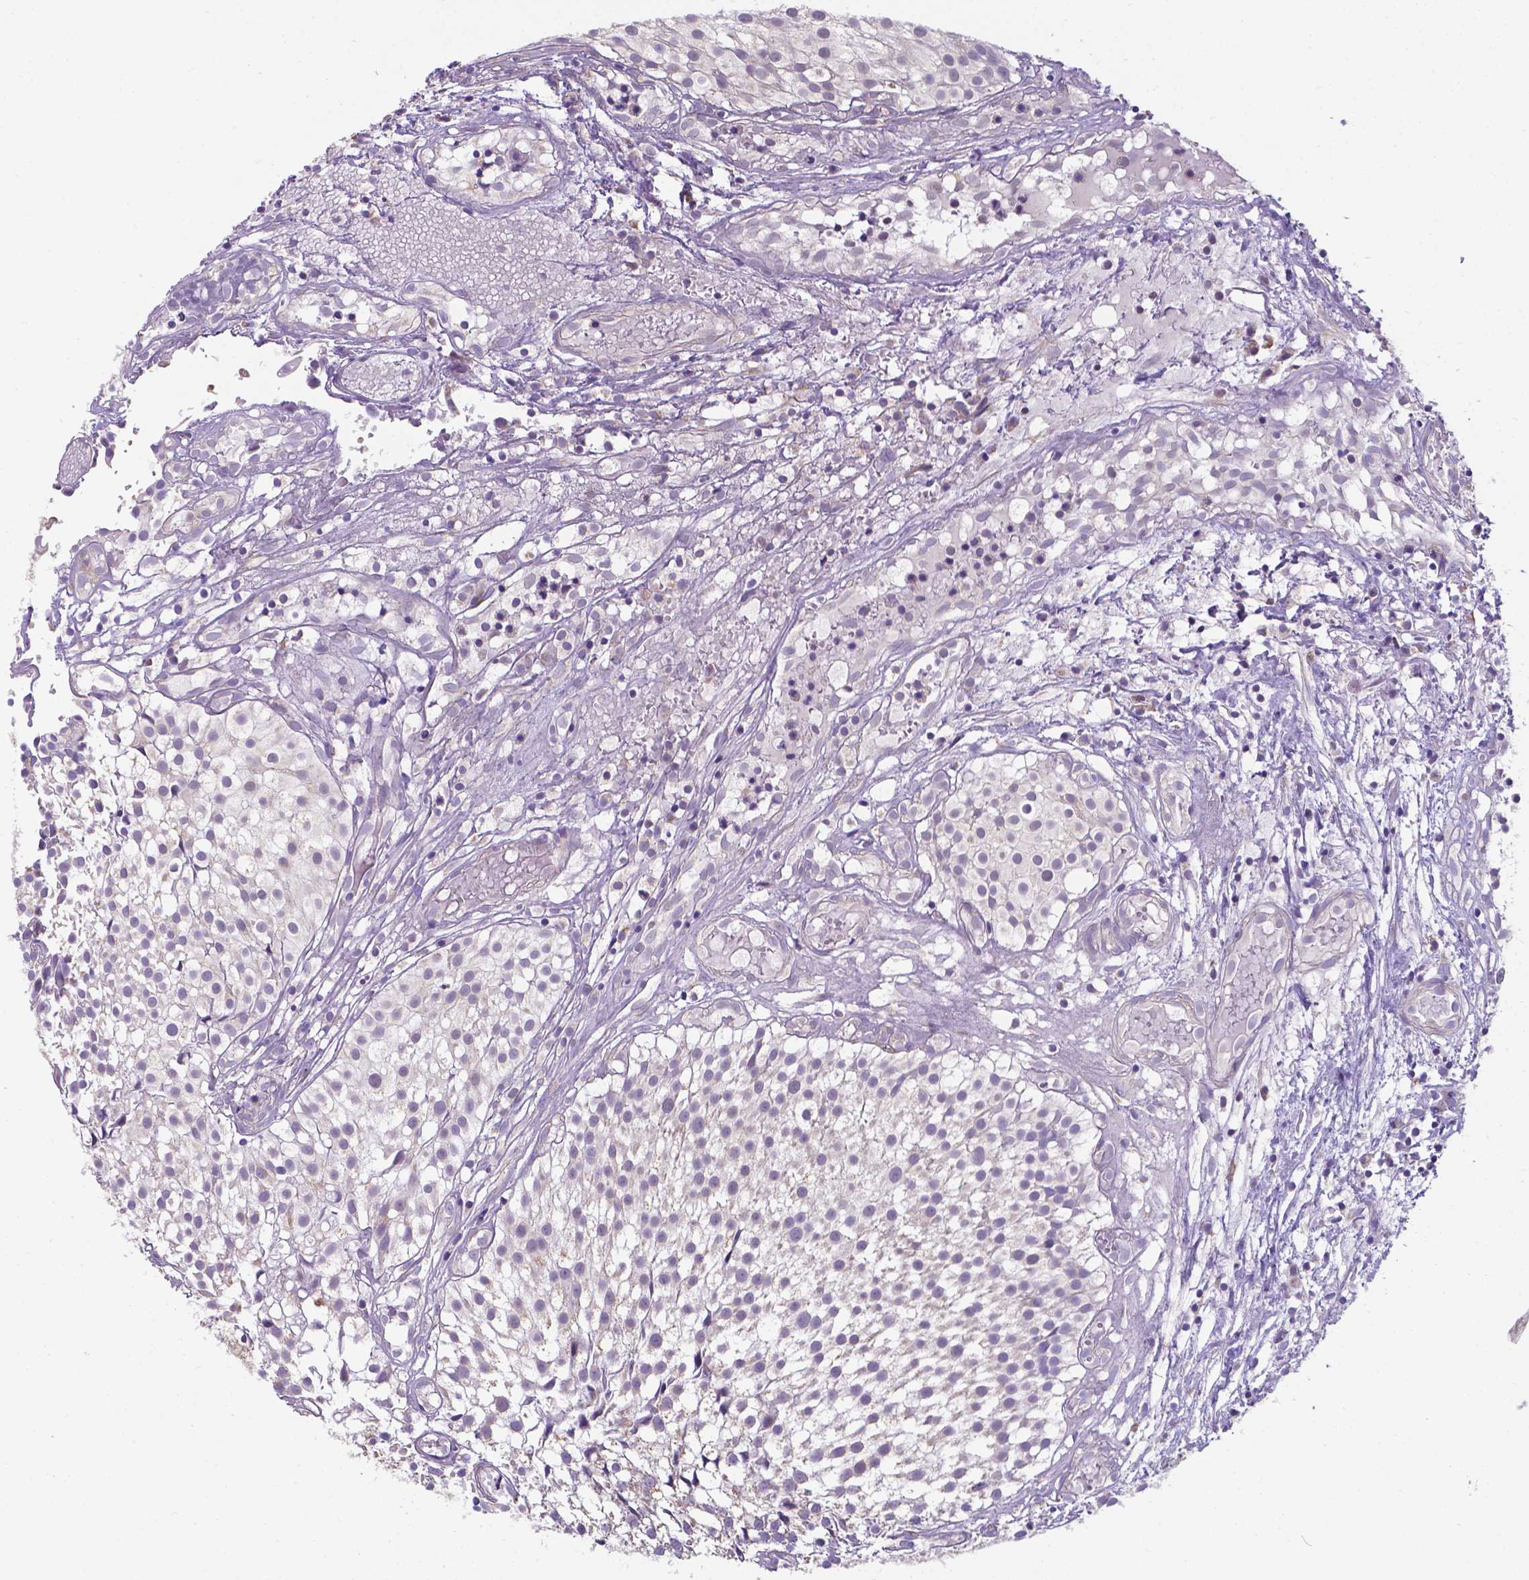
{"staining": {"intensity": "negative", "quantity": "none", "location": "none"}, "tissue": "urothelial cancer", "cell_type": "Tumor cells", "image_type": "cancer", "snomed": [{"axis": "morphology", "description": "Urothelial carcinoma, Low grade"}, {"axis": "topography", "description": "Urinary bladder"}], "caption": "Immunohistochemistry photomicrograph of neoplastic tissue: urothelial cancer stained with DAB displays no significant protein staining in tumor cells.", "gene": "FAM114A1", "patient": {"sex": "male", "age": 79}}